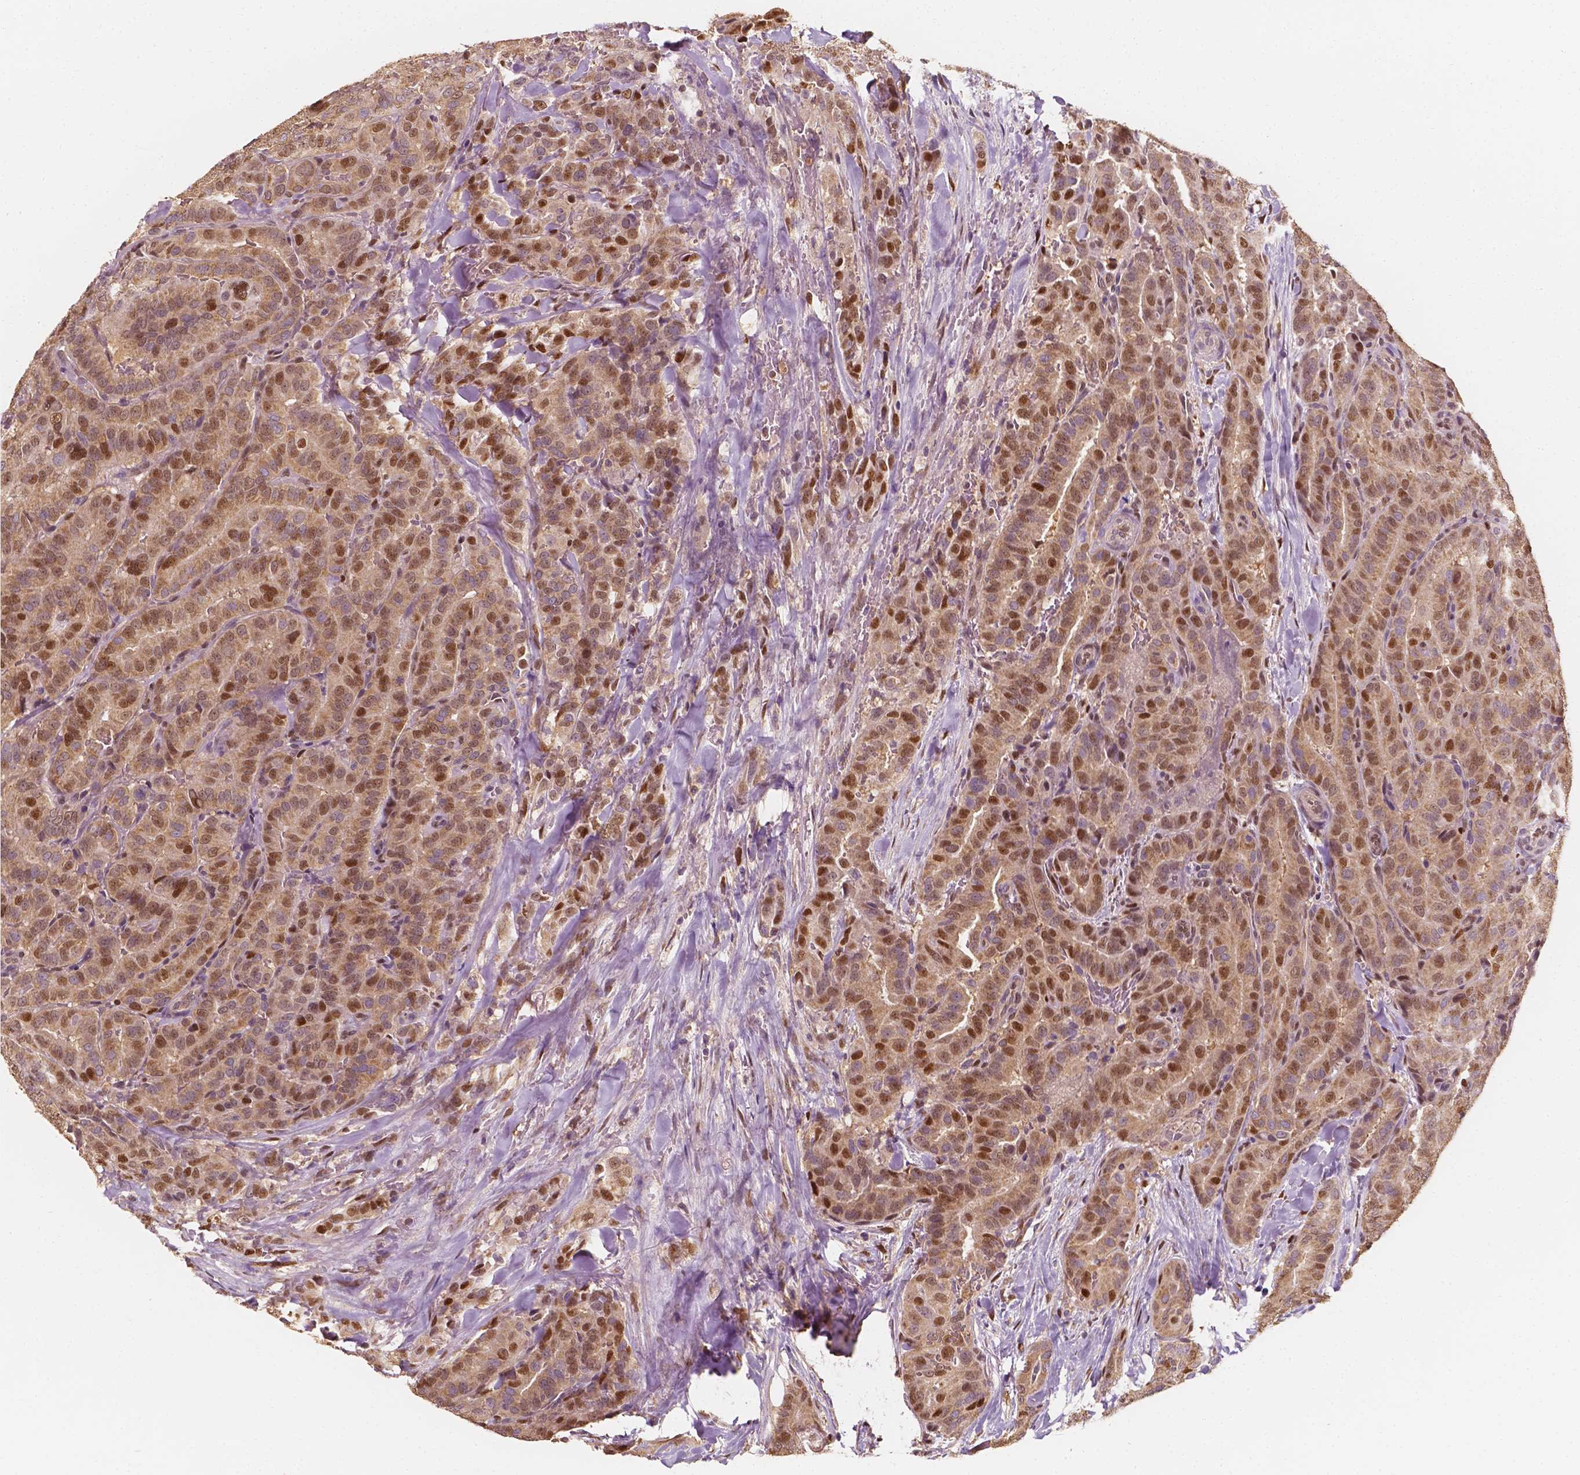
{"staining": {"intensity": "moderate", "quantity": "25%-75%", "location": "nuclear"}, "tissue": "thyroid cancer", "cell_type": "Tumor cells", "image_type": "cancer", "snomed": [{"axis": "morphology", "description": "Papillary adenocarcinoma, NOS"}, {"axis": "topography", "description": "Thyroid gland"}], "caption": "Immunohistochemical staining of human thyroid cancer (papillary adenocarcinoma) displays medium levels of moderate nuclear staining in about 25%-75% of tumor cells.", "gene": "TBC1D17", "patient": {"sex": "male", "age": 61}}